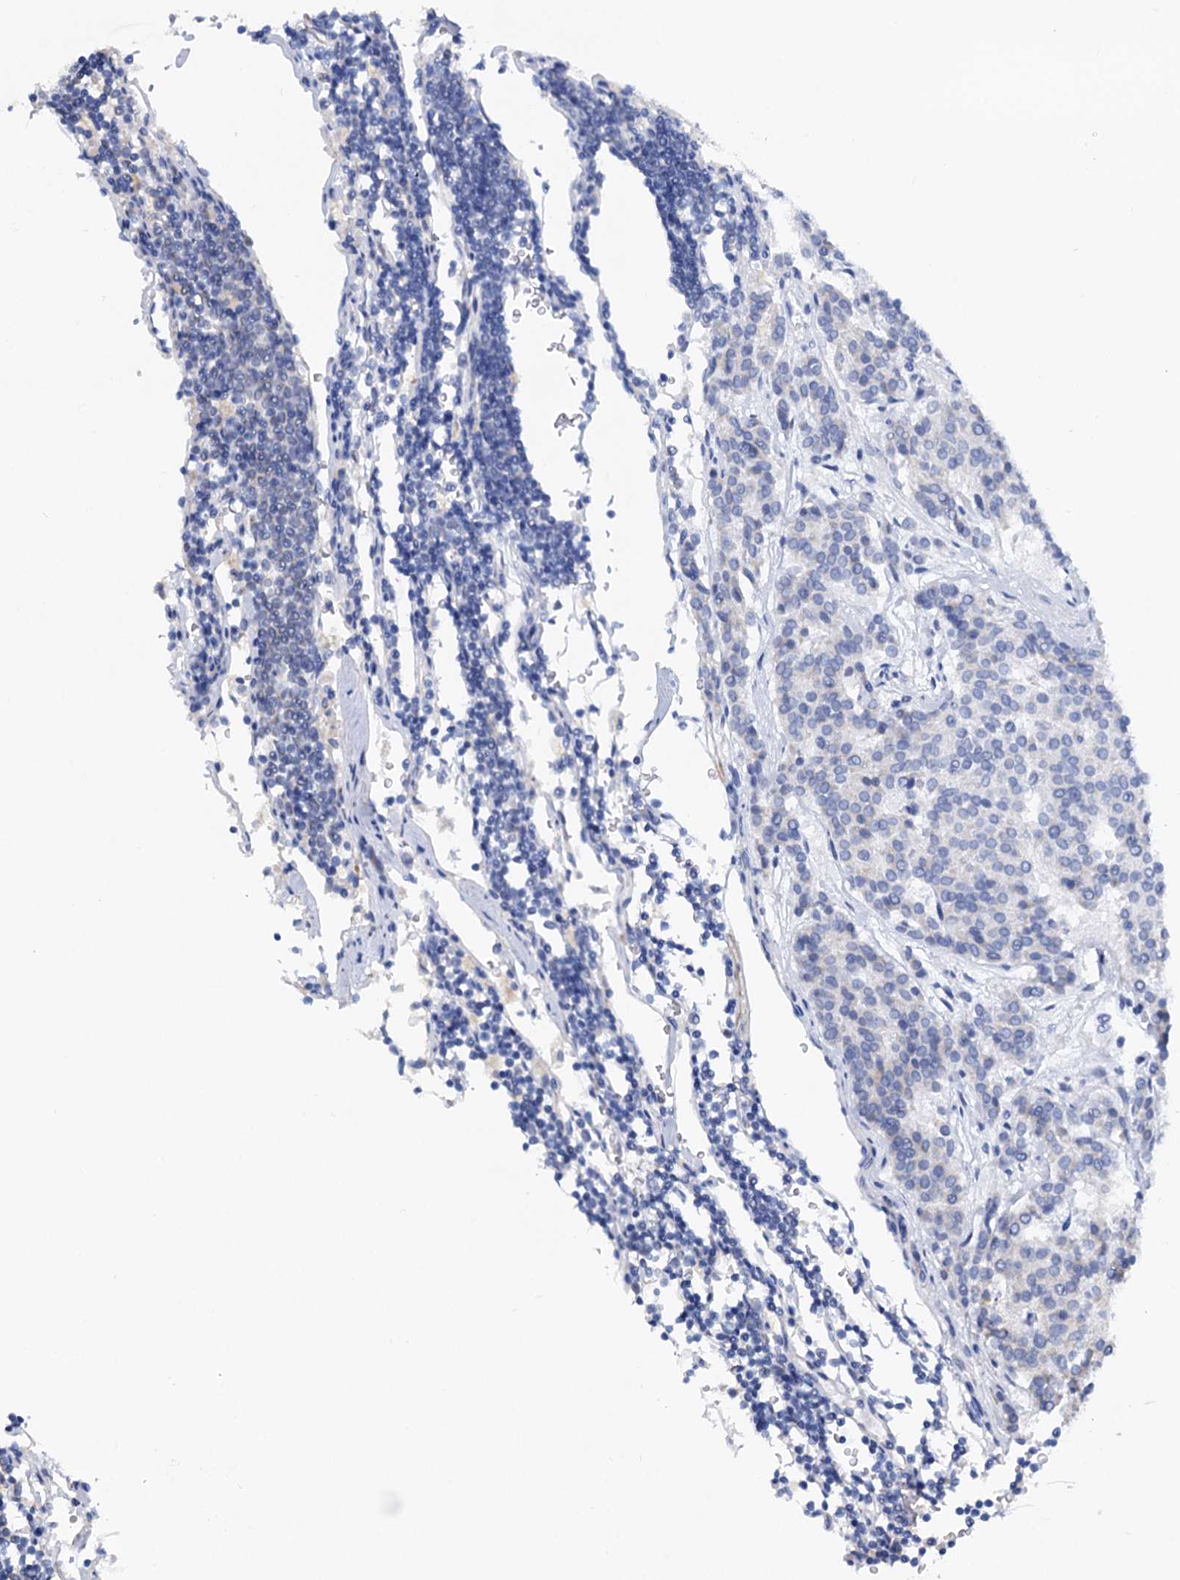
{"staining": {"intensity": "weak", "quantity": "<25%", "location": "cytoplasmic/membranous"}, "tissue": "carcinoid", "cell_type": "Tumor cells", "image_type": "cancer", "snomed": [{"axis": "morphology", "description": "Carcinoid, malignant, NOS"}, {"axis": "topography", "description": "Pancreas"}], "caption": "Immunohistochemical staining of malignant carcinoid reveals no significant positivity in tumor cells.", "gene": "ALKBH7", "patient": {"sex": "female", "age": 54}}